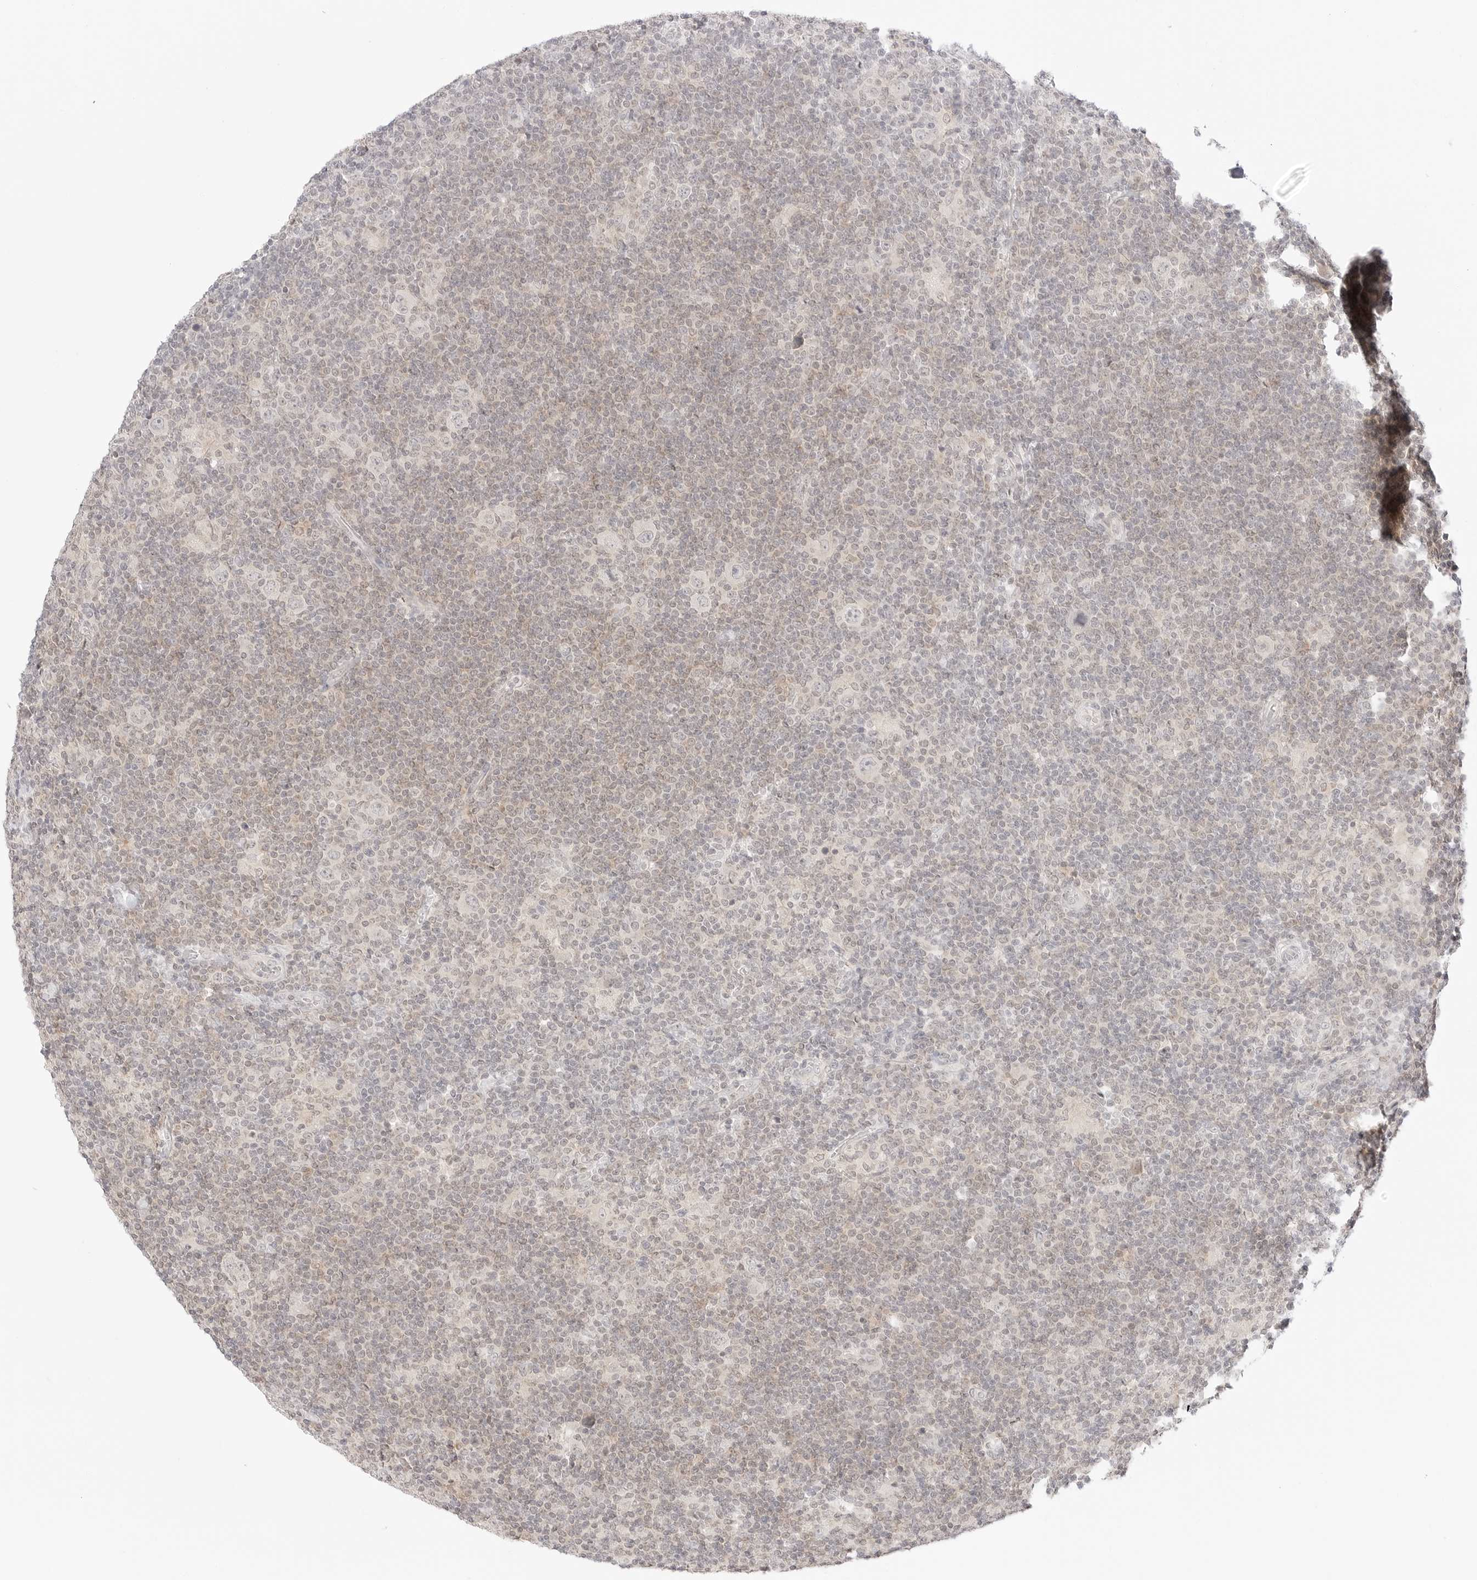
{"staining": {"intensity": "negative", "quantity": "none", "location": "none"}, "tissue": "lymphoma", "cell_type": "Tumor cells", "image_type": "cancer", "snomed": [{"axis": "morphology", "description": "Hodgkin's disease, NOS"}, {"axis": "topography", "description": "Lymph node"}], "caption": "Tumor cells show no significant expression in Hodgkin's disease.", "gene": "GNAS", "patient": {"sex": "female", "age": 57}}